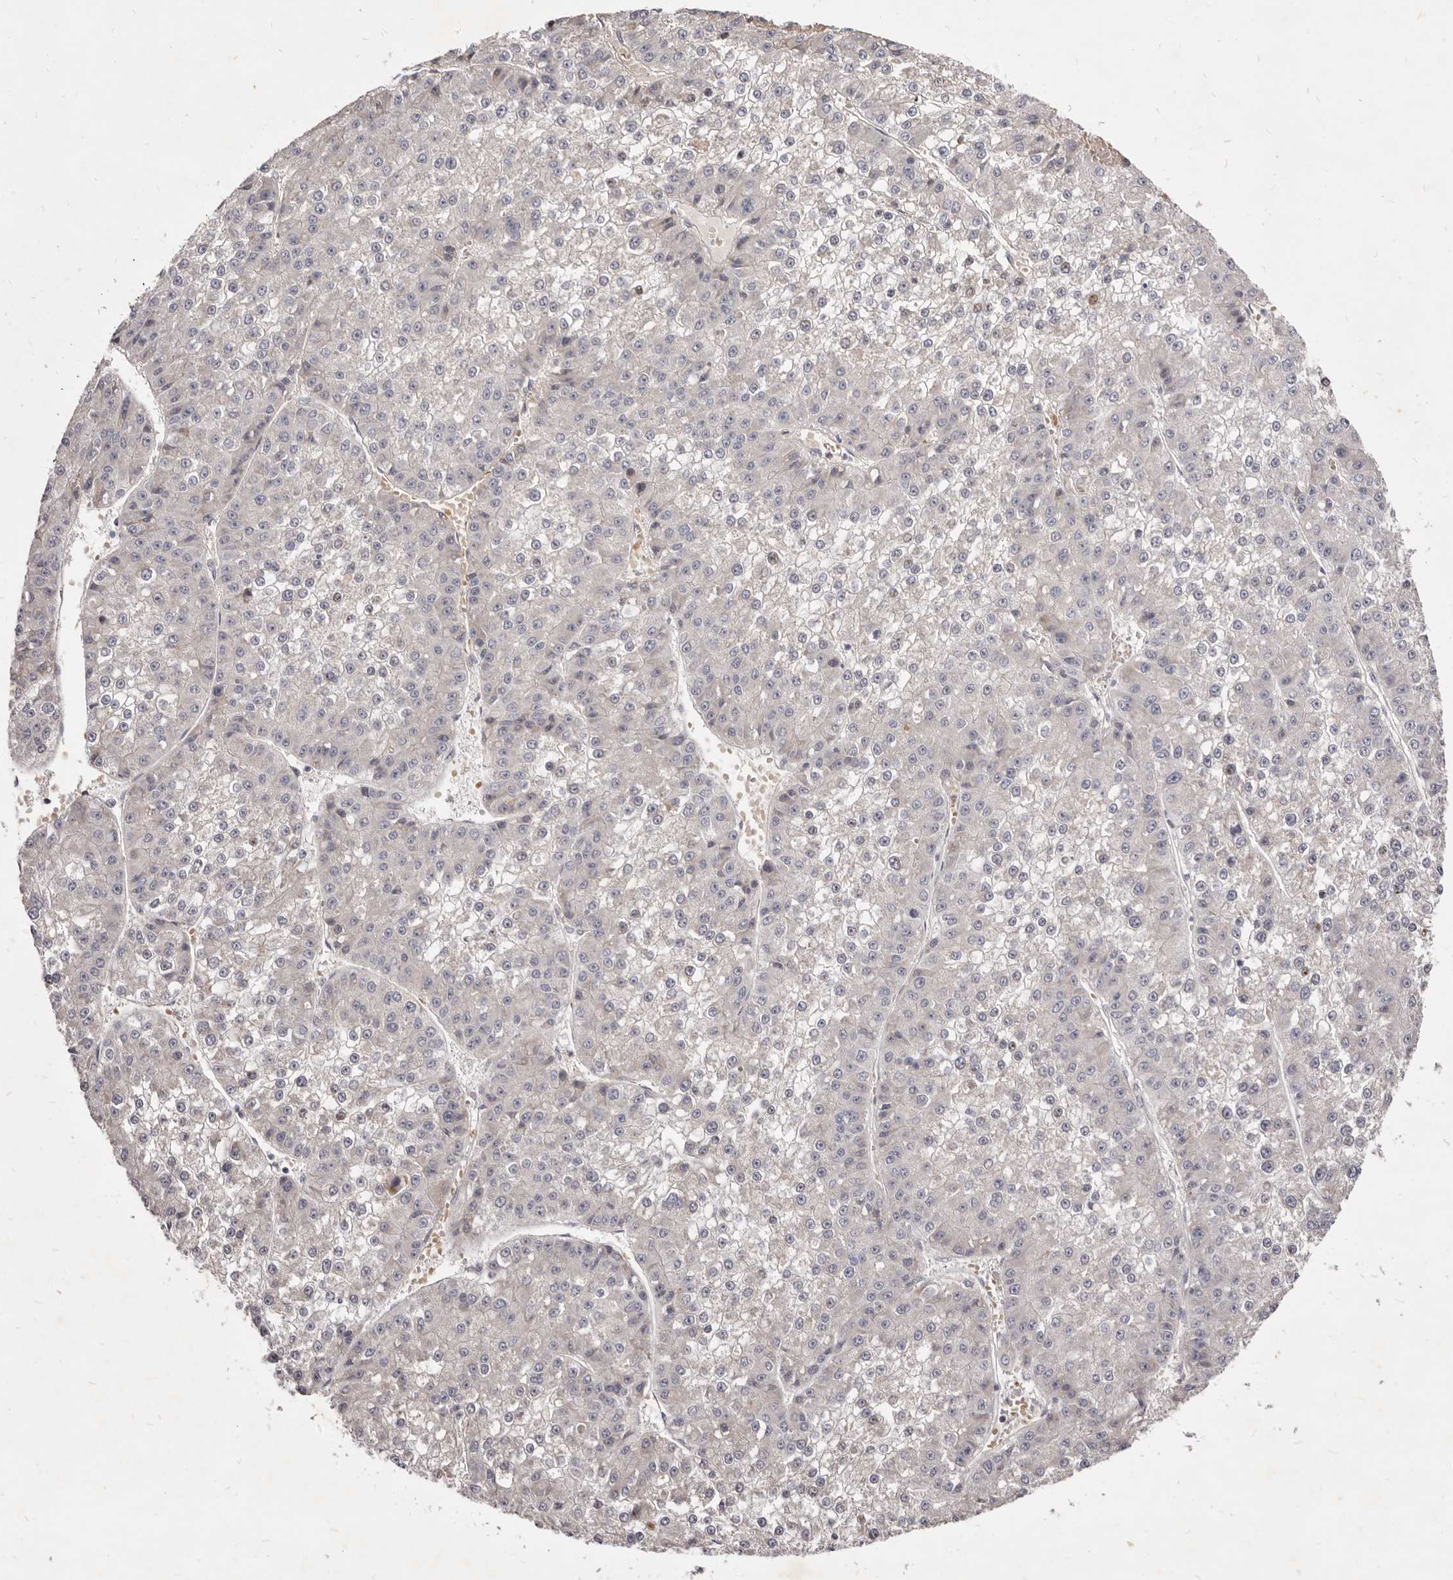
{"staining": {"intensity": "negative", "quantity": "none", "location": "none"}, "tissue": "liver cancer", "cell_type": "Tumor cells", "image_type": "cancer", "snomed": [{"axis": "morphology", "description": "Carcinoma, Hepatocellular, NOS"}, {"axis": "topography", "description": "Liver"}], "caption": "A high-resolution histopathology image shows immunohistochemistry staining of liver cancer (hepatocellular carcinoma), which demonstrates no significant expression in tumor cells.", "gene": "KIF2B", "patient": {"sex": "female", "age": 73}}